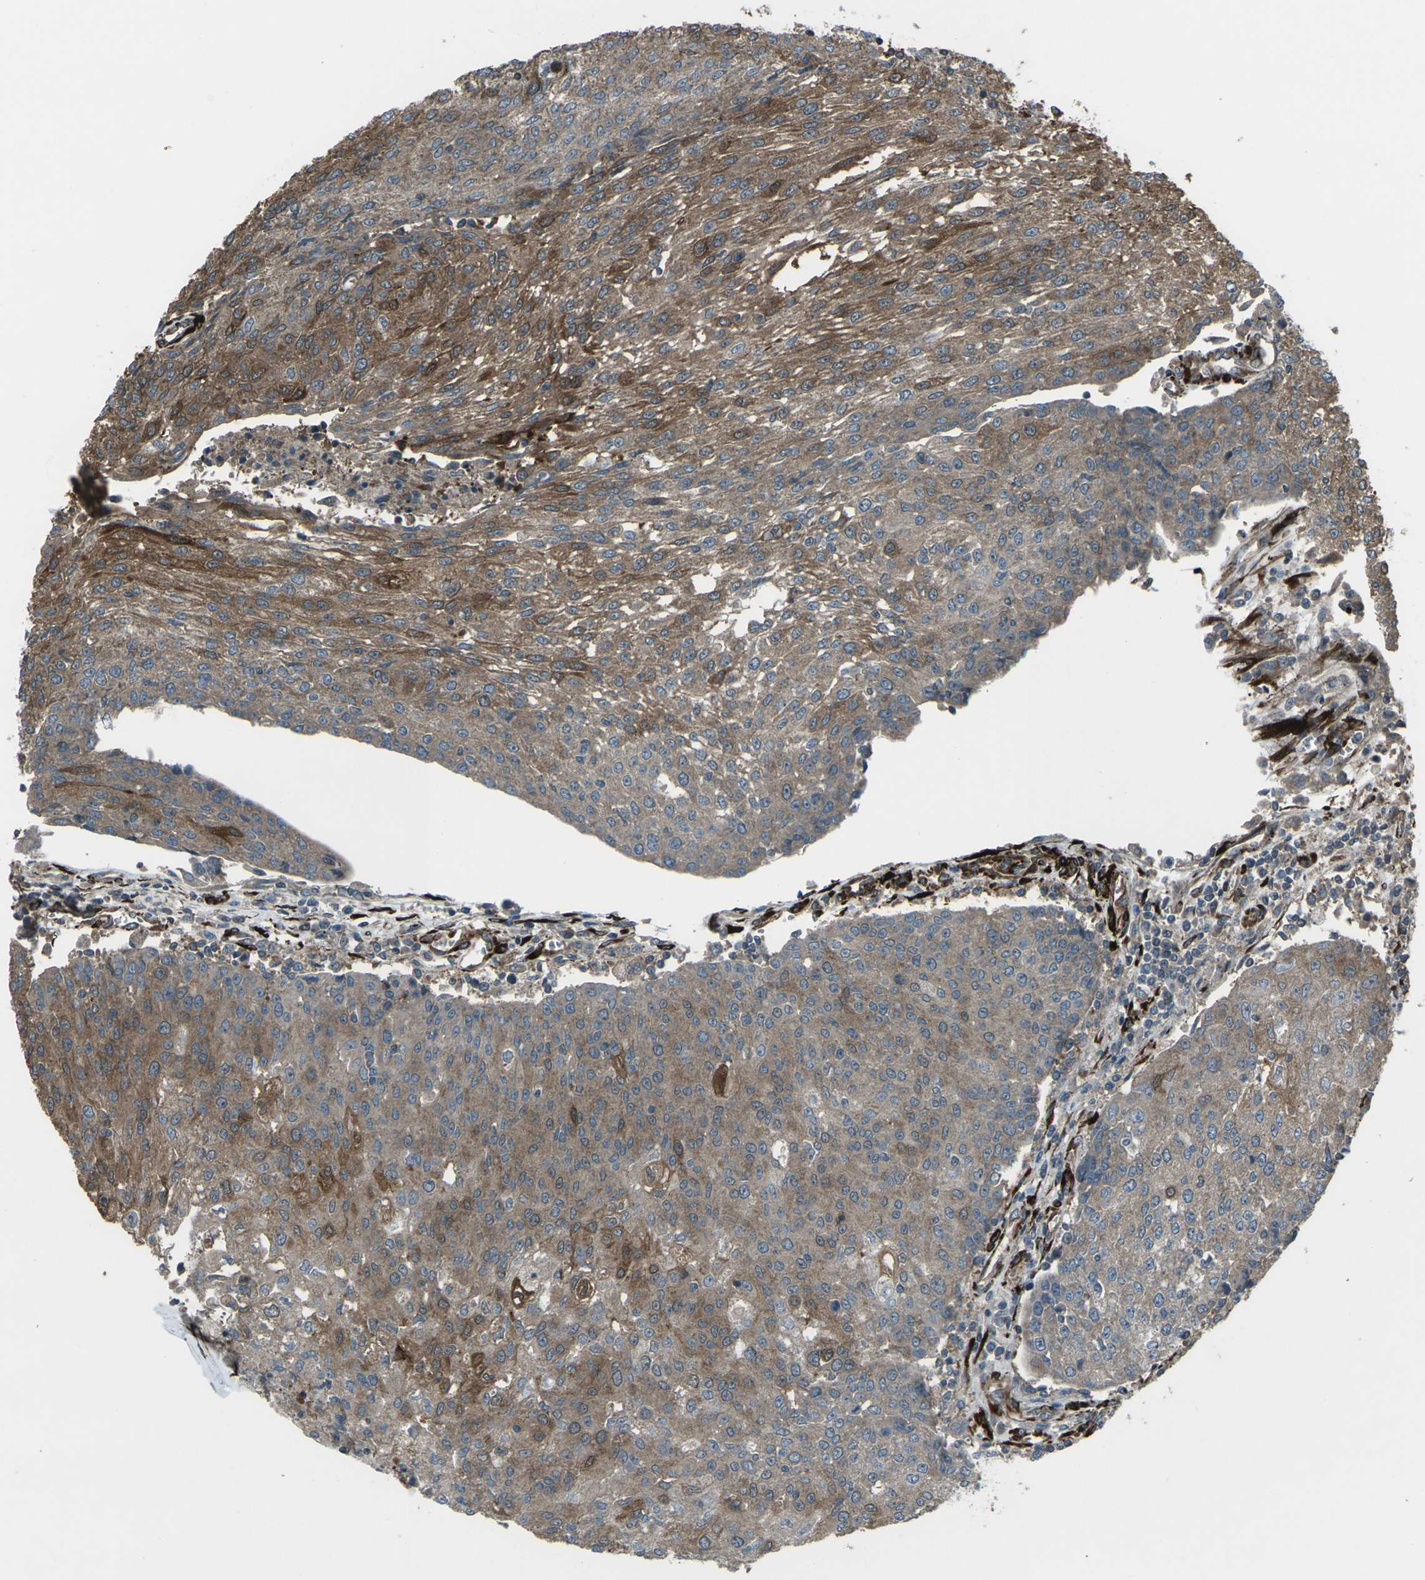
{"staining": {"intensity": "moderate", "quantity": "25%-75%", "location": "cytoplasmic/membranous"}, "tissue": "urothelial cancer", "cell_type": "Tumor cells", "image_type": "cancer", "snomed": [{"axis": "morphology", "description": "Urothelial carcinoma, High grade"}, {"axis": "topography", "description": "Urinary bladder"}], "caption": "This photomicrograph reveals immunohistochemistry (IHC) staining of human urothelial carcinoma (high-grade), with medium moderate cytoplasmic/membranous staining in about 25%-75% of tumor cells.", "gene": "LSMEM1", "patient": {"sex": "female", "age": 85}}